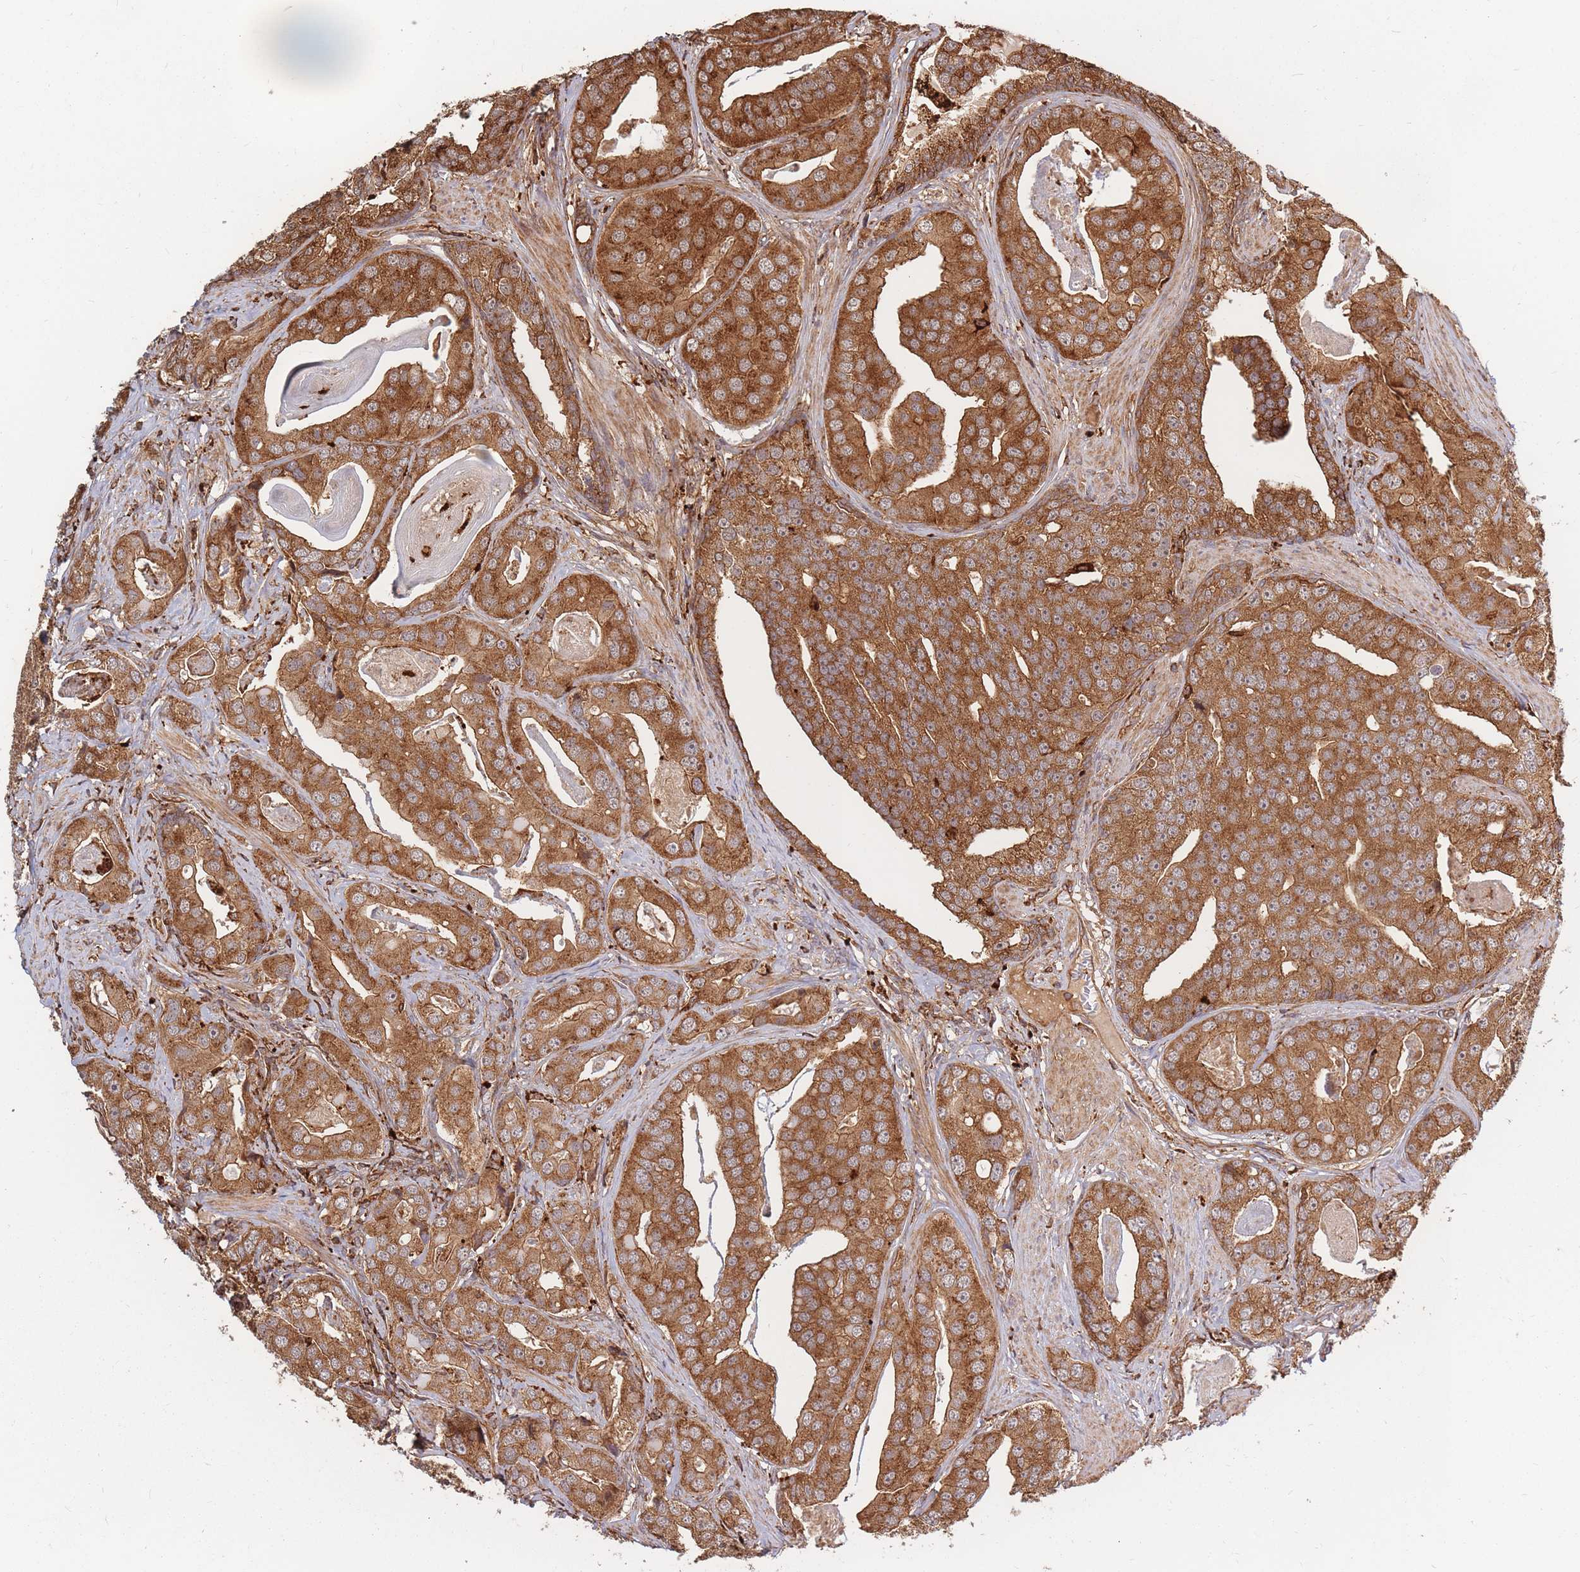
{"staining": {"intensity": "strong", "quantity": ">75%", "location": "cytoplasmic/membranous"}, "tissue": "prostate cancer", "cell_type": "Tumor cells", "image_type": "cancer", "snomed": [{"axis": "morphology", "description": "Adenocarcinoma, High grade"}, {"axis": "topography", "description": "Prostate"}], "caption": "High-grade adenocarcinoma (prostate) stained with a brown dye demonstrates strong cytoplasmic/membranous positive expression in approximately >75% of tumor cells.", "gene": "RASSF2", "patient": {"sex": "male", "age": 71}}